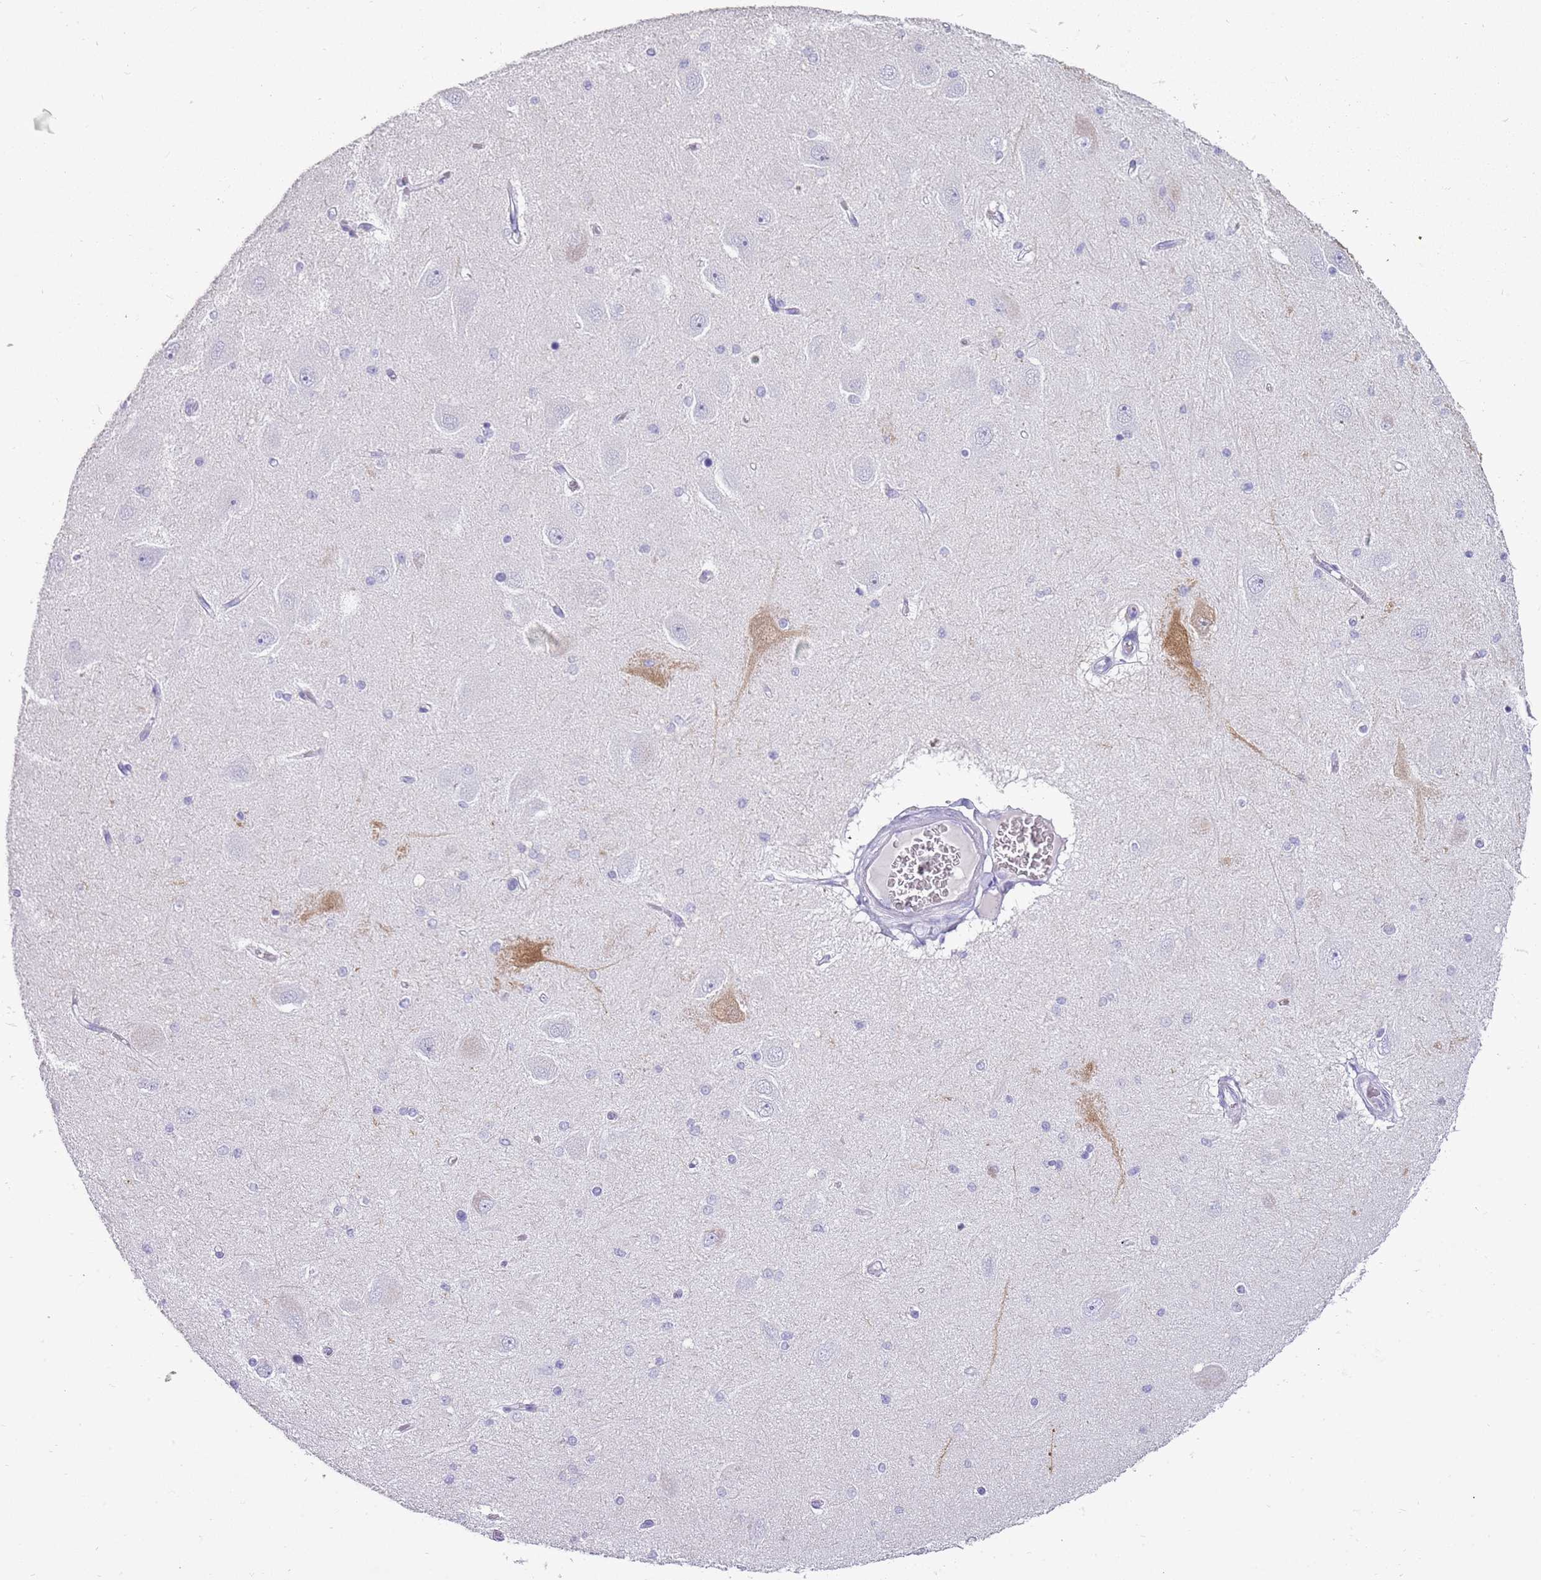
{"staining": {"intensity": "negative", "quantity": "none", "location": "none"}, "tissue": "hippocampus", "cell_type": "Glial cells", "image_type": "normal", "snomed": [{"axis": "morphology", "description": "Normal tissue, NOS"}, {"axis": "topography", "description": "Hippocampus"}], "caption": "Glial cells show no significant staining in benign hippocampus.", "gene": "ENSG00000271254", "patient": {"sex": "female", "age": 54}}